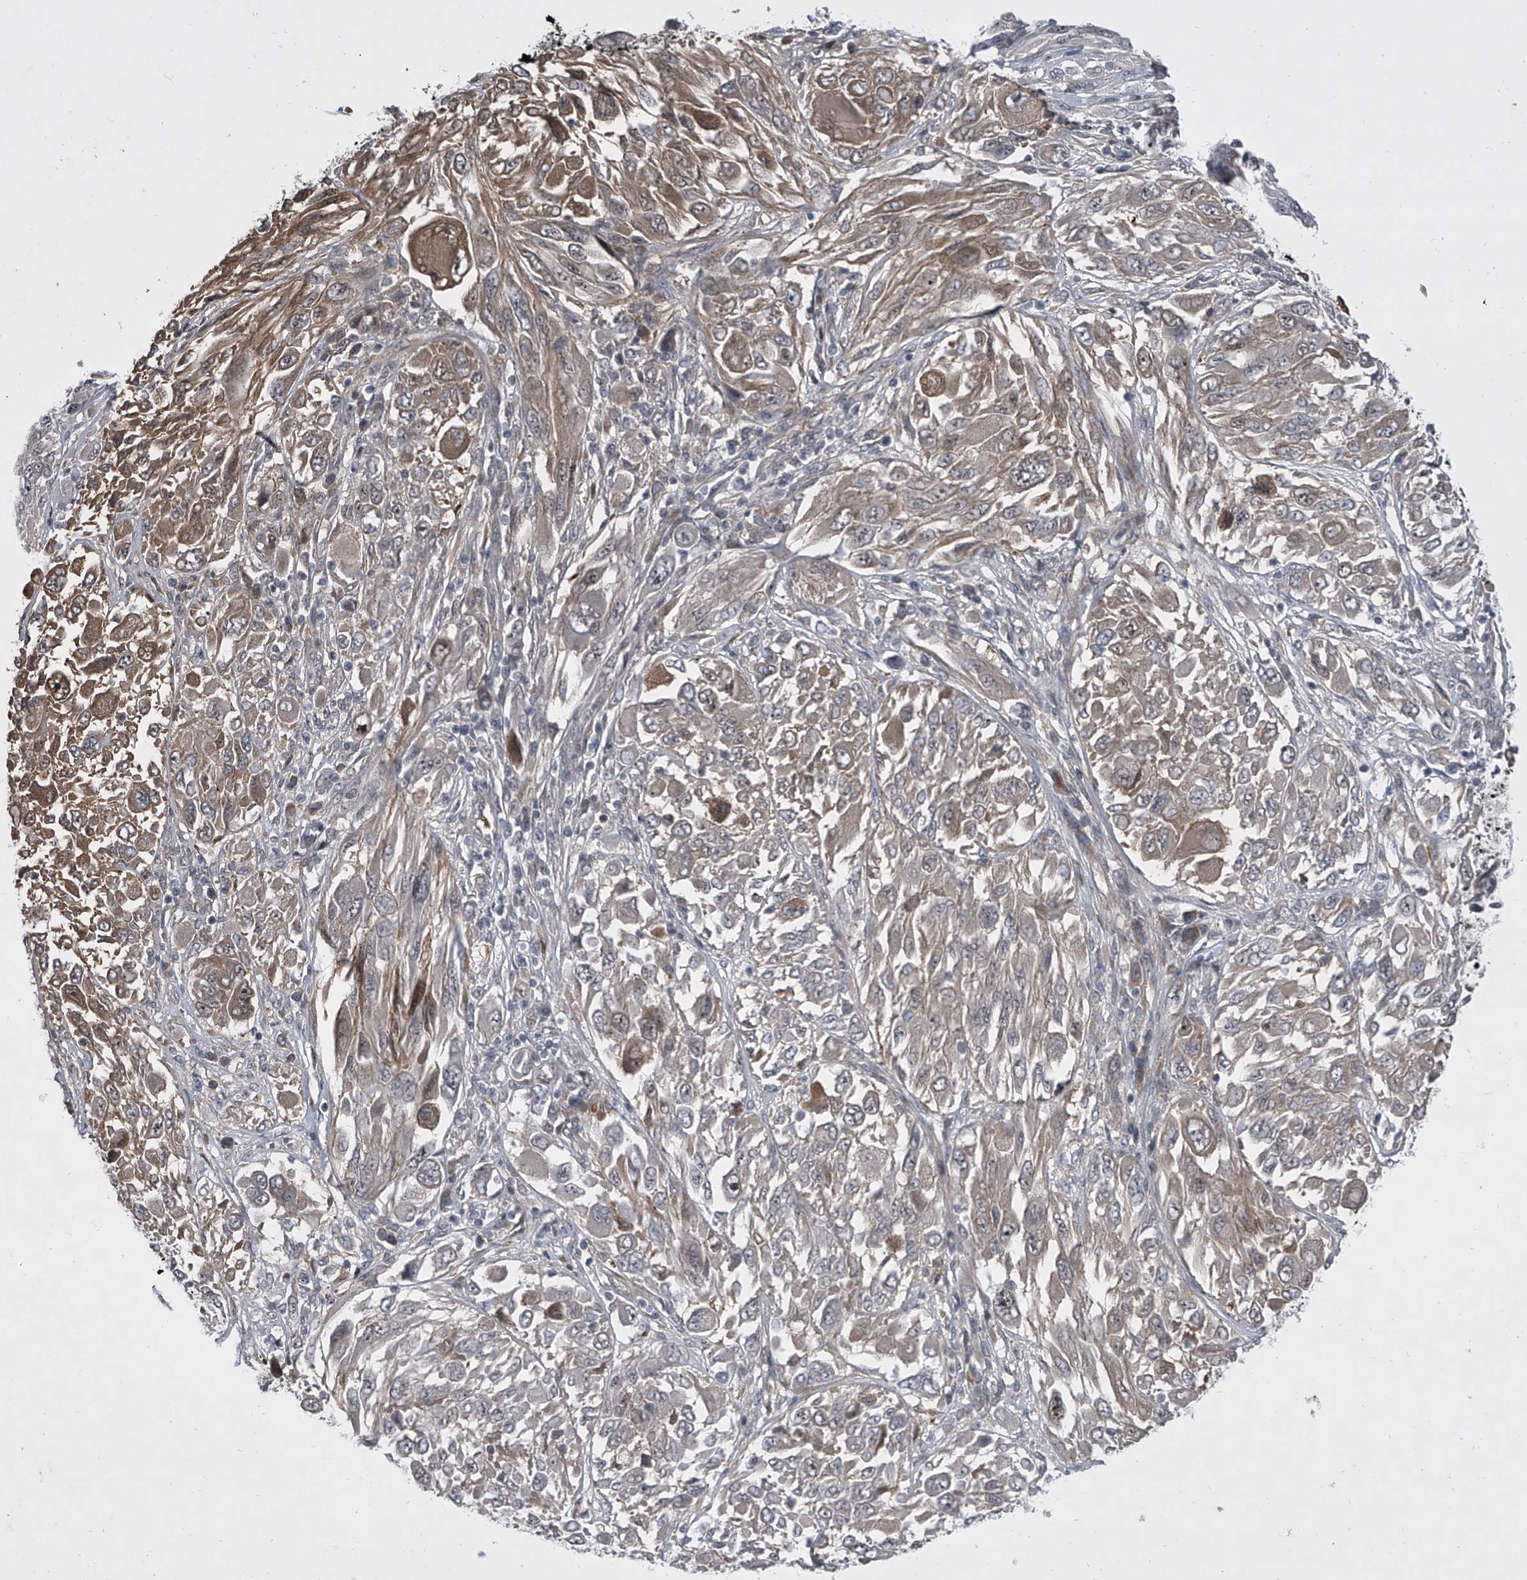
{"staining": {"intensity": "moderate", "quantity": "25%-75%", "location": "cytoplasmic/membranous"}, "tissue": "melanoma", "cell_type": "Tumor cells", "image_type": "cancer", "snomed": [{"axis": "morphology", "description": "Malignant melanoma, NOS"}, {"axis": "topography", "description": "Skin"}], "caption": "Immunohistochemical staining of human malignant melanoma shows medium levels of moderate cytoplasmic/membranous positivity in approximately 25%-75% of tumor cells.", "gene": "HEATR6", "patient": {"sex": "female", "age": 91}}